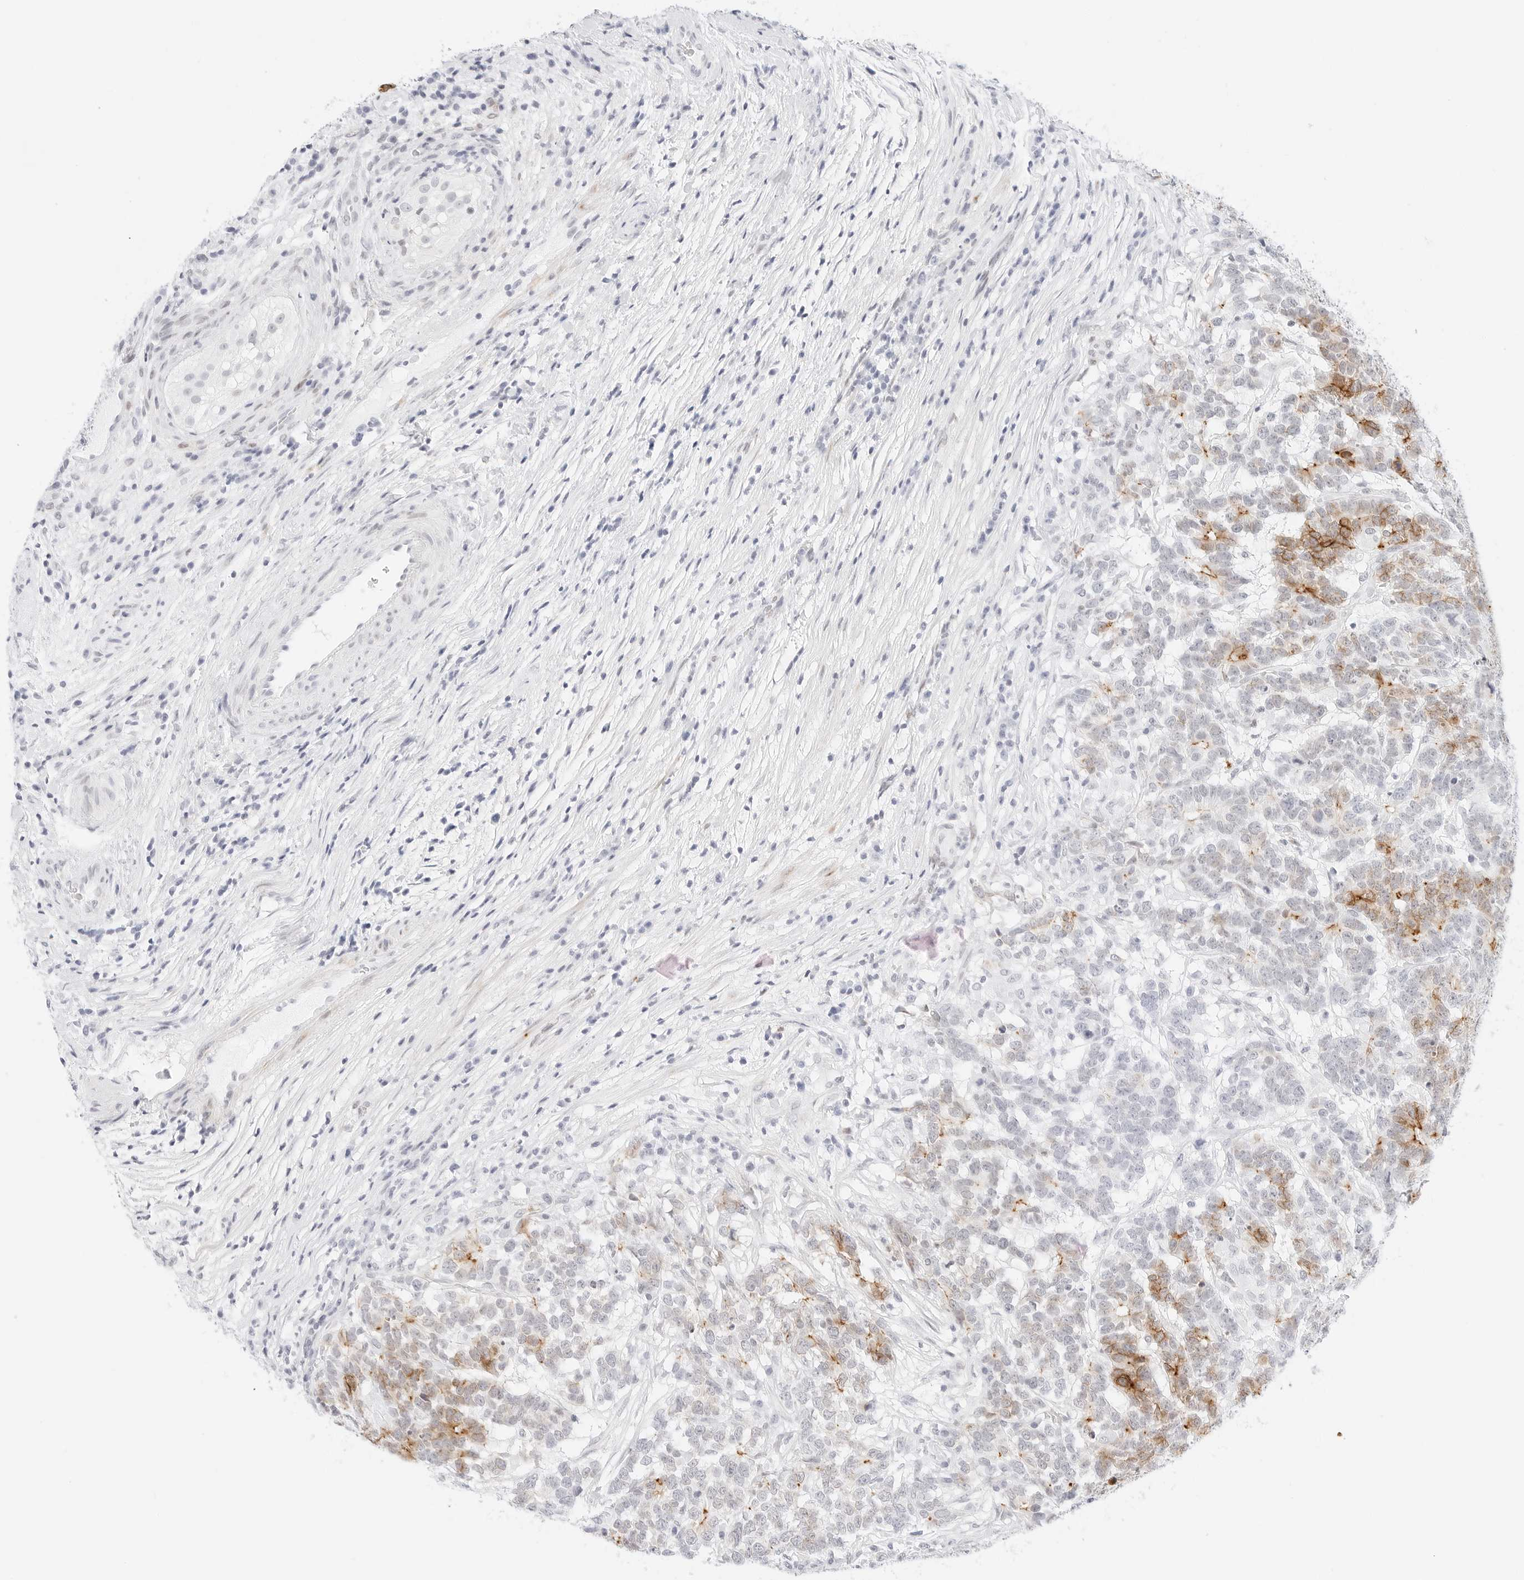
{"staining": {"intensity": "moderate", "quantity": "25%-75%", "location": "cytoplasmic/membranous"}, "tissue": "testis cancer", "cell_type": "Tumor cells", "image_type": "cancer", "snomed": [{"axis": "morphology", "description": "Carcinoma, Embryonal, NOS"}, {"axis": "topography", "description": "Testis"}], "caption": "Human testis embryonal carcinoma stained with a brown dye reveals moderate cytoplasmic/membranous positive staining in about 25%-75% of tumor cells.", "gene": "CDH1", "patient": {"sex": "male", "age": 26}}